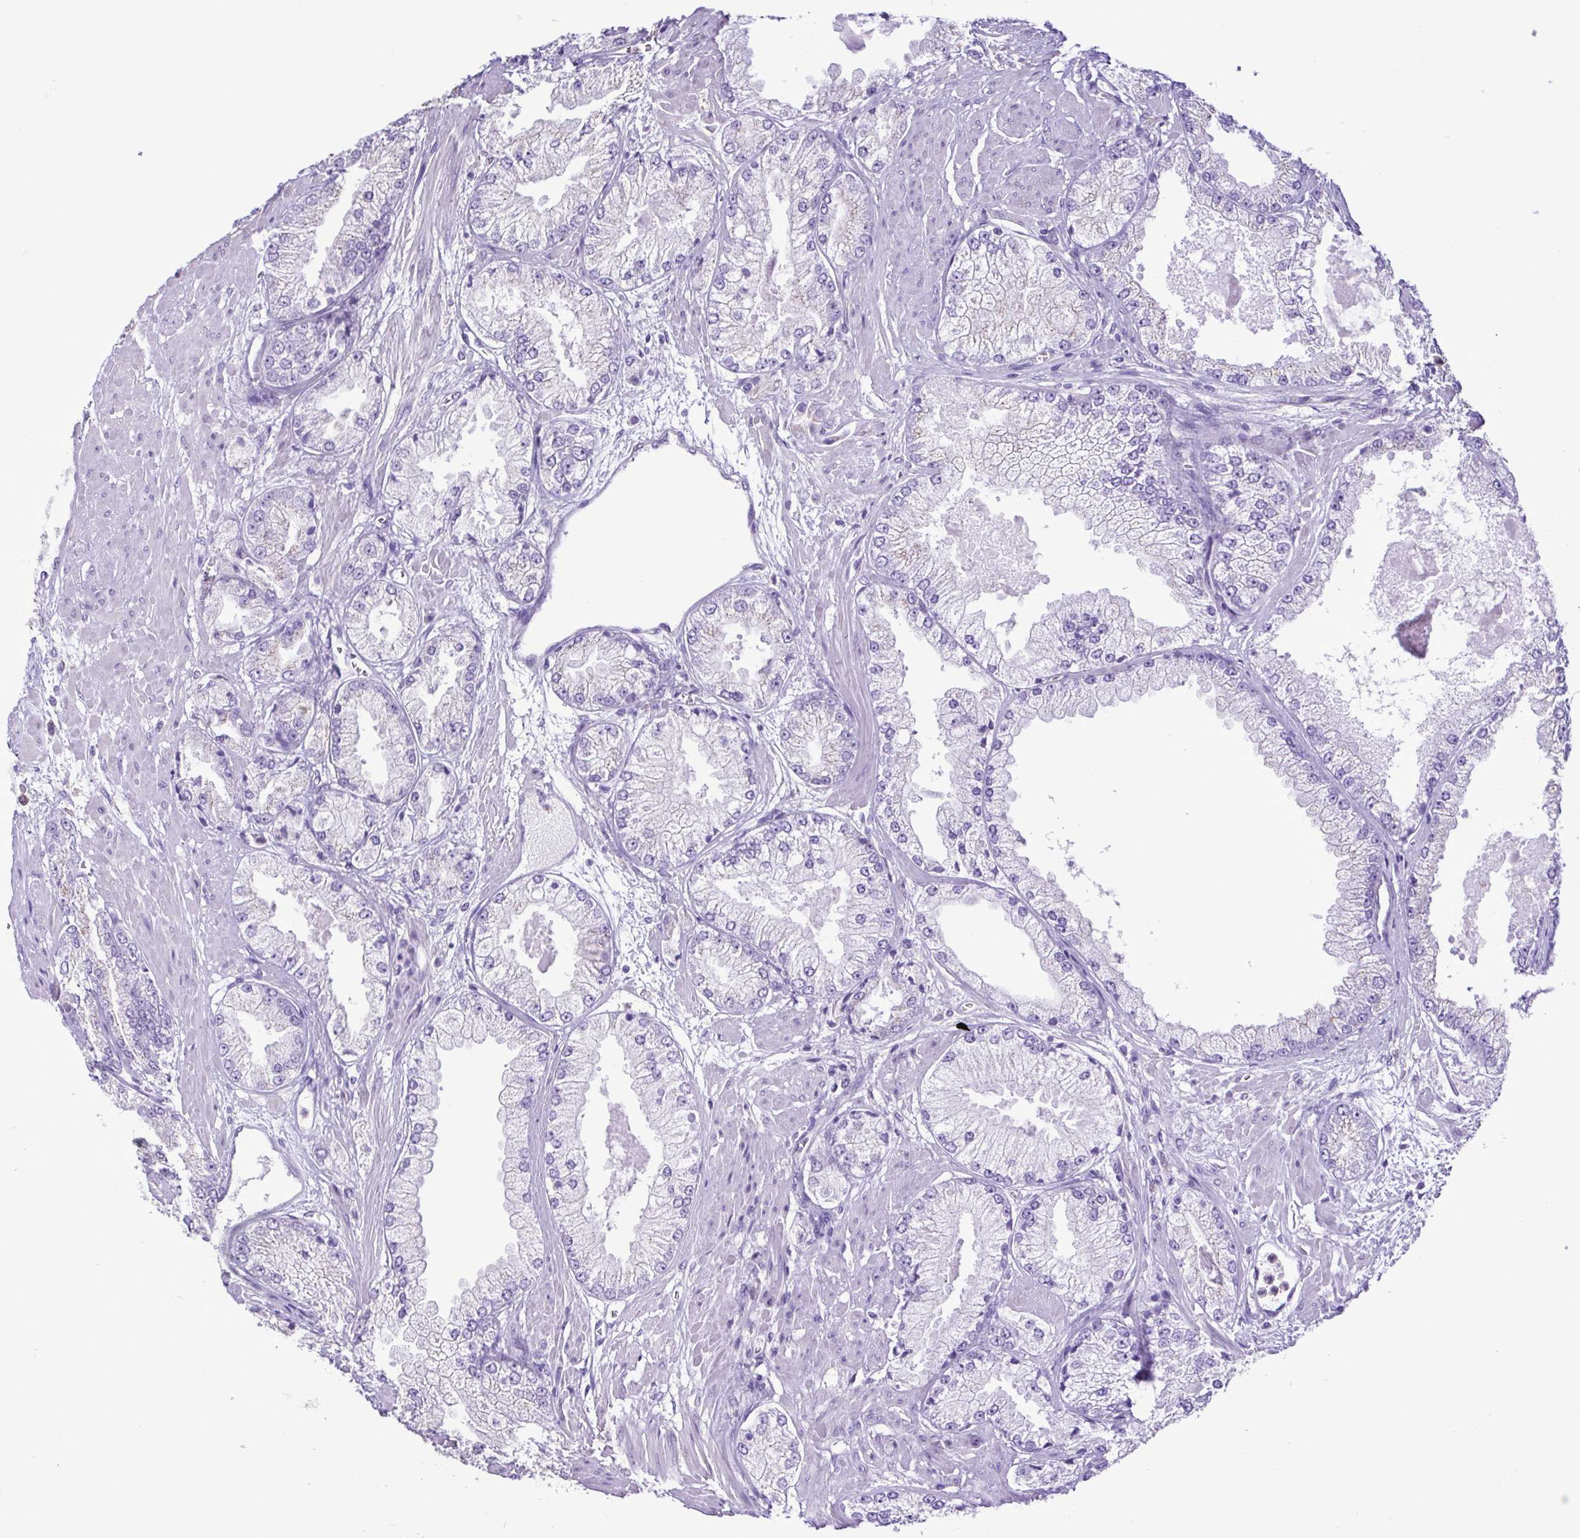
{"staining": {"intensity": "negative", "quantity": "none", "location": "none"}, "tissue": "prostate cancer", "cell_type": "Tumor cells", "image_type": "cancer", "snomed": [{"axis": "morphology", "description": "Adenocarcinoma, High grade"}, {"axis": "topography", "description": "Prostate"}], "caption": "Photomicrograph shows no significant protein staining in tumor cells of prostate cancer.", "gene": "CBY2", "patient": {"sex": "male", "age": 68}}